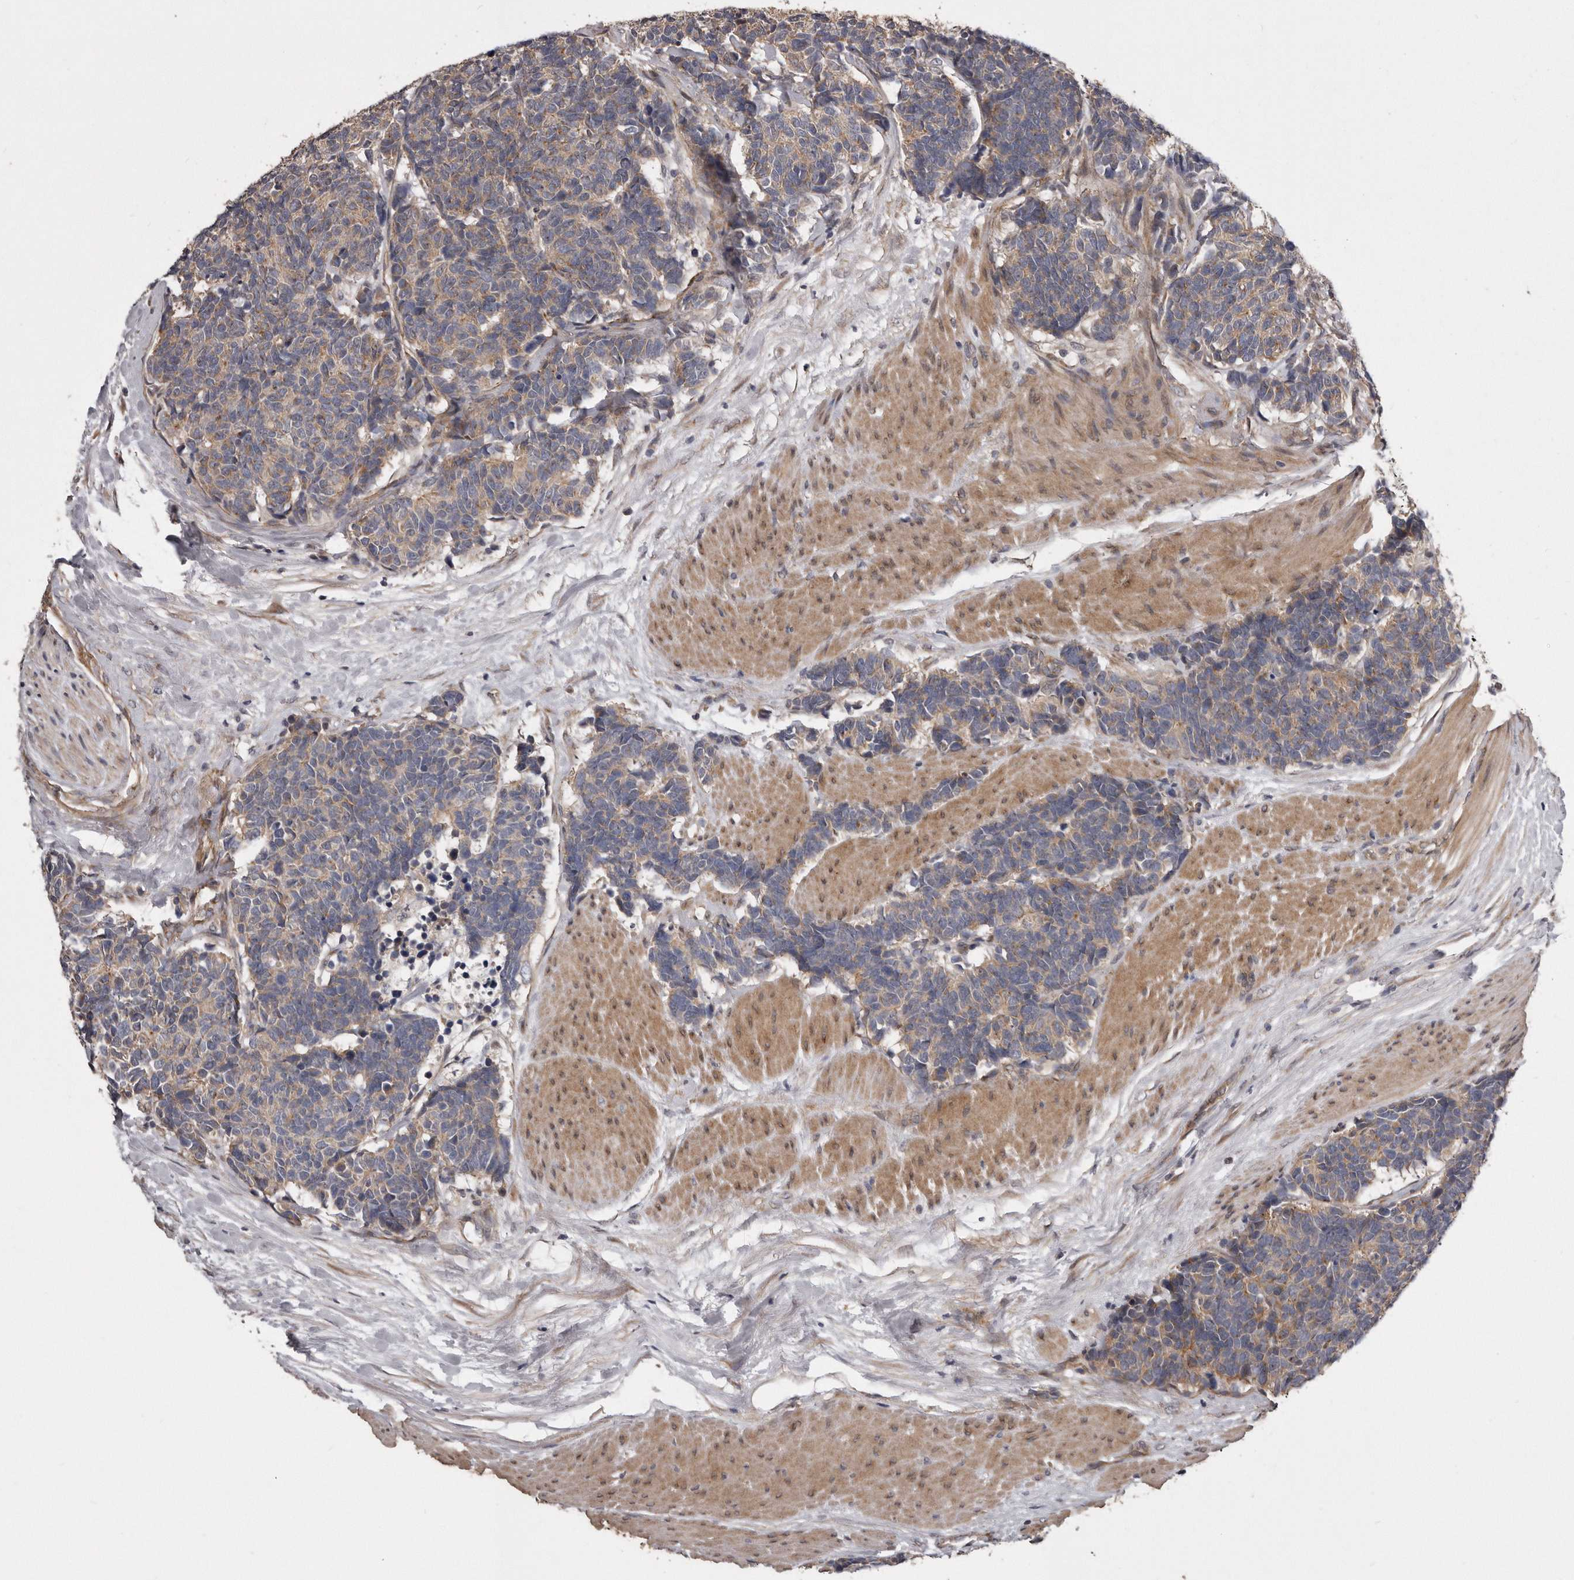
{"staining": {"intensity": "weak", "quantity": ">75%", "location": "cytoplasmic/membranous"}, "tissue": "carcinoid", "cell_type": "Tumor cells", "image_type": "cancer", "snomed": [{"axis": "morphology", "description": "Carcinoma, NOS"}, {"axis": "morphology", "description": "Carcinoid, malignant, NOS"}, {"axis": "topography", "description": "Urinary bladder"}], "caption": "This micrograph reveals carcinoid stained with immunohistochemistry (IHC) to label a protein in brown. The cytoplasmic/membranous of tumor cells show weak positivity for the protein. Nuclei are counter-stained blue.", "gene": "ARMCX1", "patient": {"sex": "male", "age": 57}}